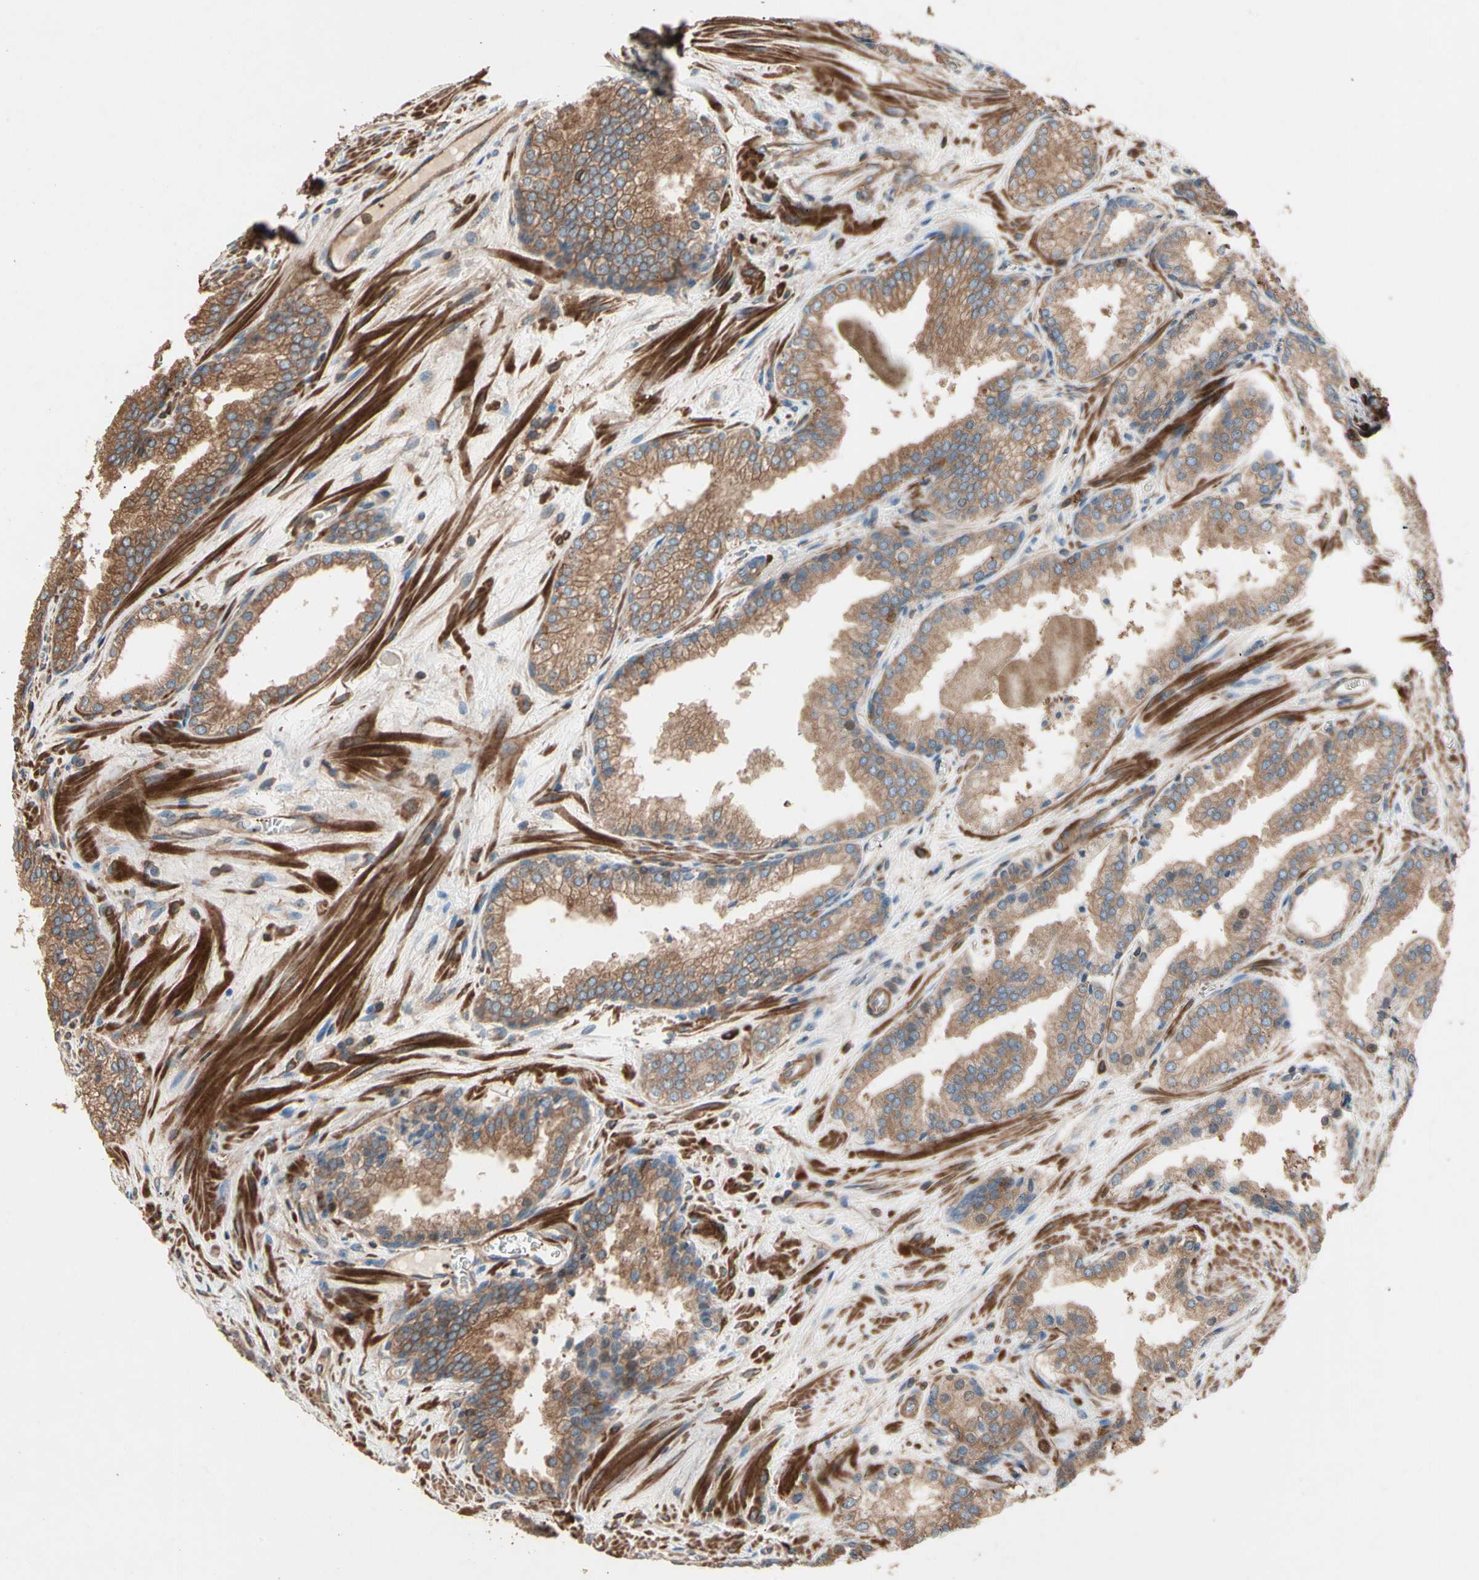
{"staining": {"intensity": "moderate", "quantity": ">75%", "location": "cytoplasmic/membranous"}, "tissue": "prostate cancer", "cell_type": "Tumor cells", "image_type": "cancer", "snomed": [{"axis": "morphology", "description": "Adenocarcinoma, Low grade"}, {"axis": "topography", "description": "Prostate"}], "caption": "The image shows staining of prostate adenocarcinoma (low-grade), revealing moderate cytoplasmic/membranous protein staining (brown color) within tumor cells.", "gene": "AGBL2", "patient": {"sex": "male", "age": 60}}